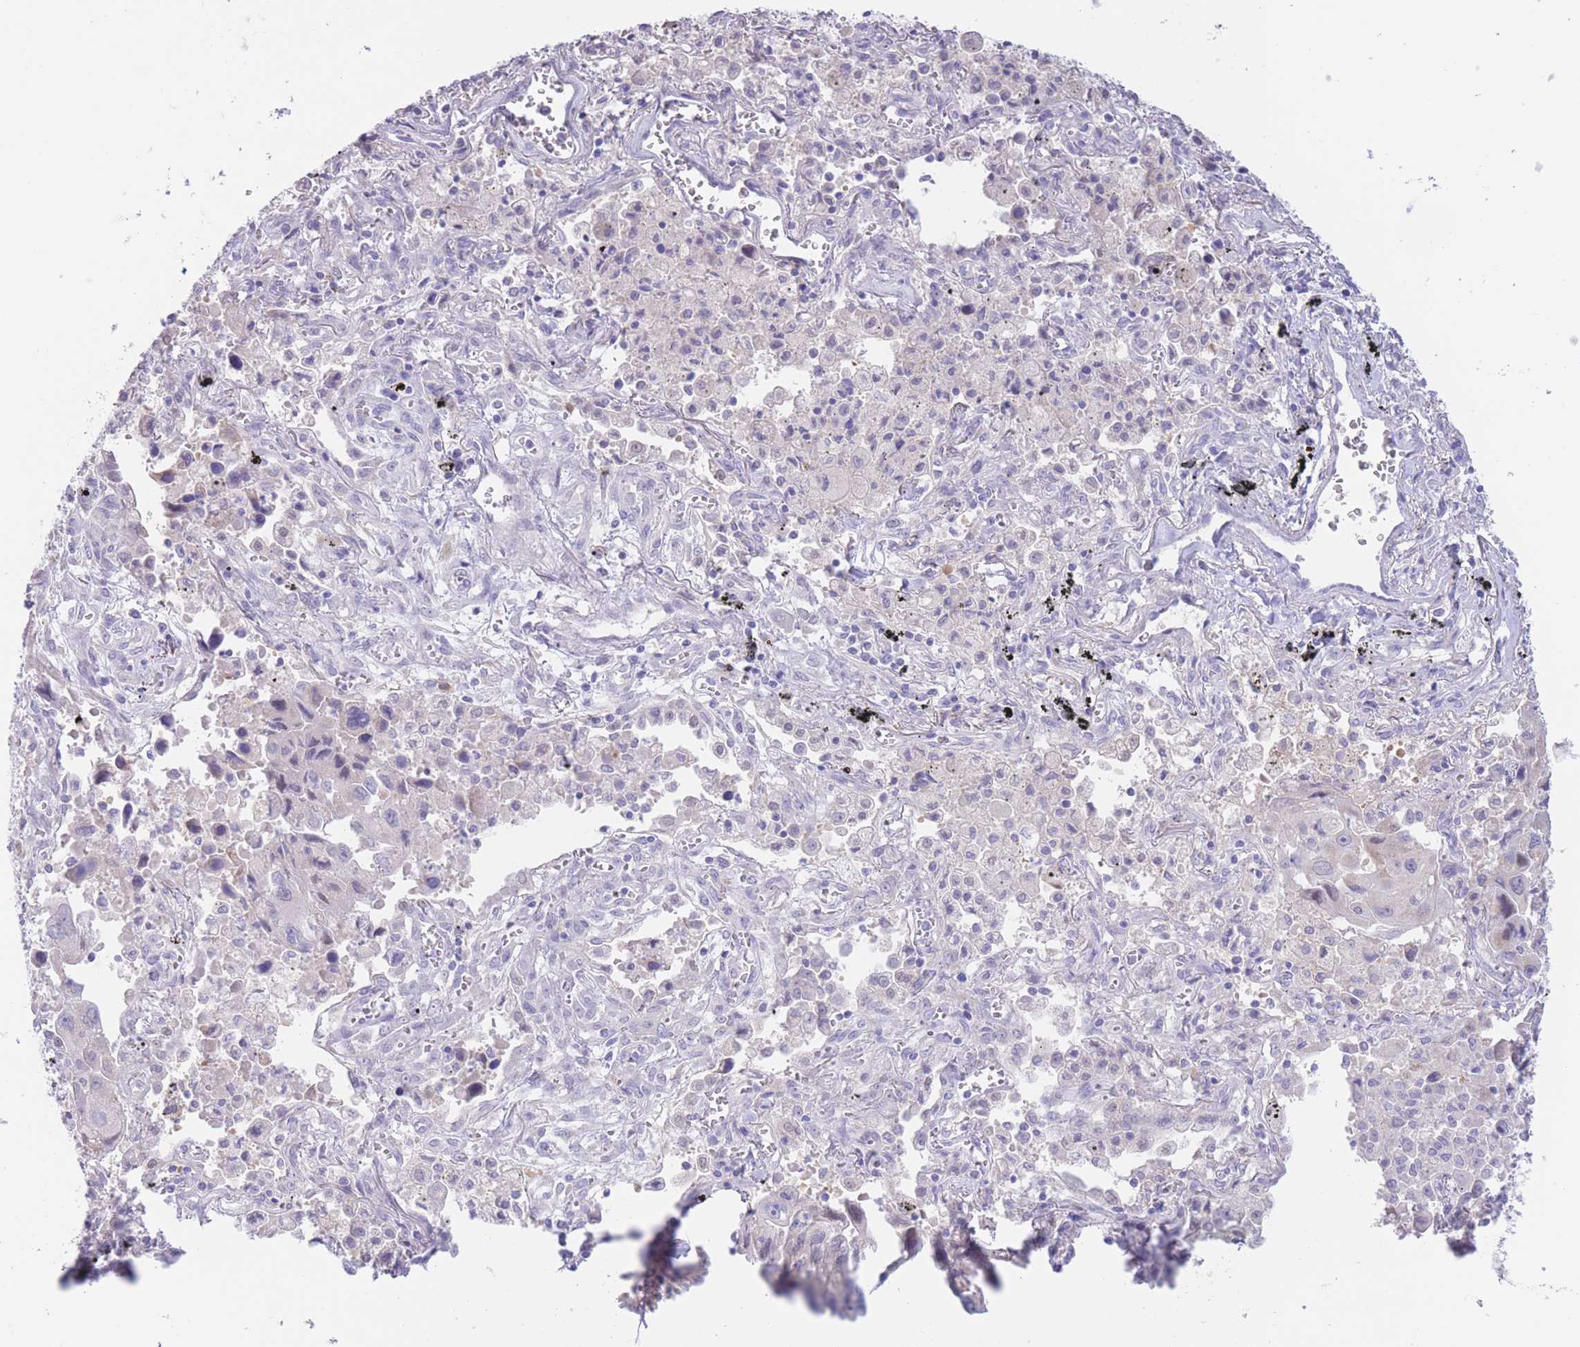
{"staining": {"intensity": "negative", "quantity": "none", "location": "none"}, "tissue": "lung cancer", "cell_type": "Tumor cells", "image_type": "cancer", "snomed": [{"axis": "morphology", "description": "Adenocarcinoma, NOS"}, {"axis": "topography", "description": "Lung"}], "caption": "Tumor cells show no significant staining in lung adenocarcinoma.", "gene": "FAH", "patient": {"sex": "male", "age": 66}}